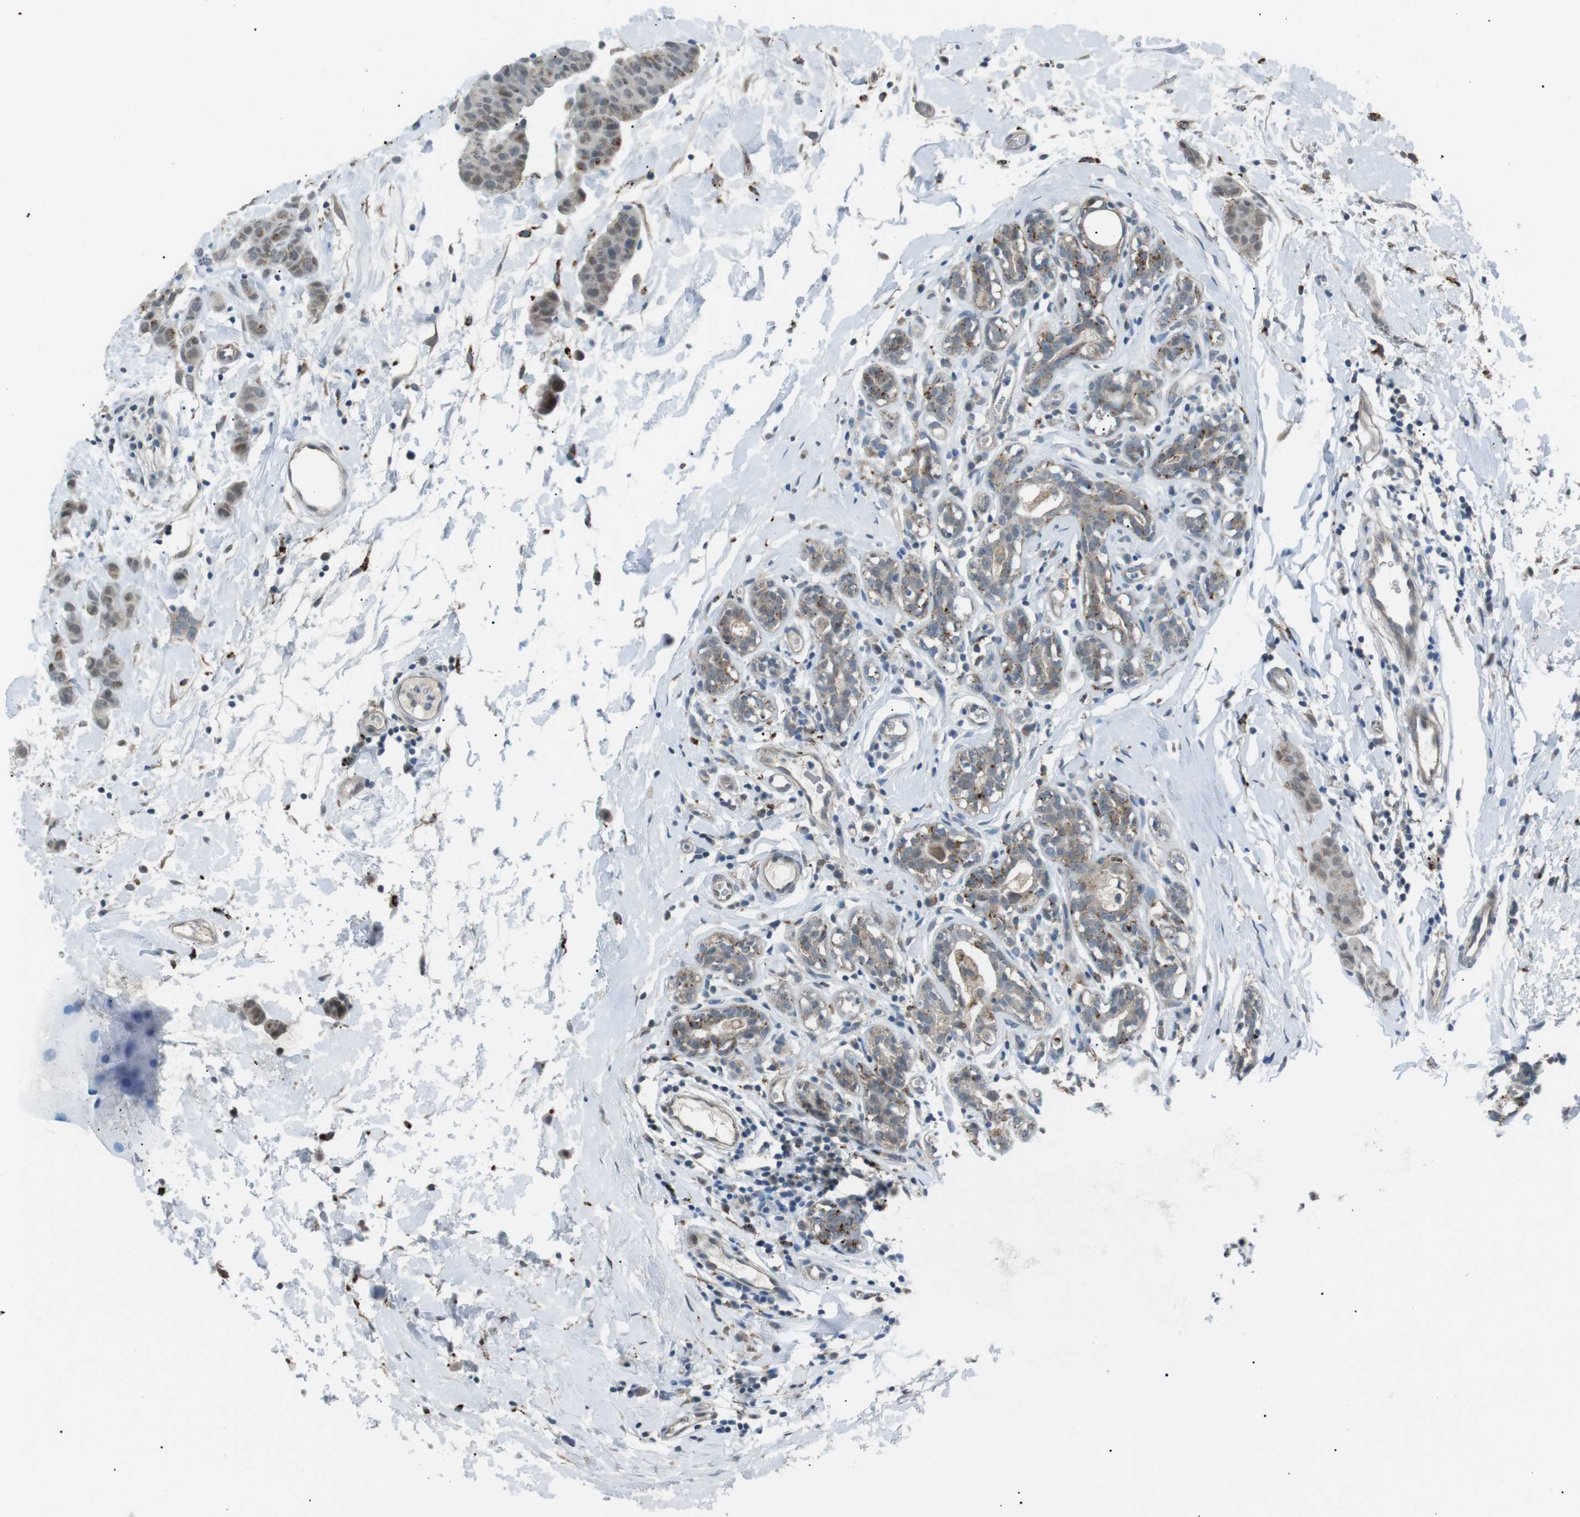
{"staining": {"intensity": "moderate", "quantity": "25%-75%", "location": "cytoplasmic/membranous"}, "tissue": "breast cancer", "cell_type": "Tumor cells", "image_type": "cancer", "snomed": [{"axis": "morphology", "description": "Normal tissue, NOS"}, {"axis": "morphology", "description": "Duct carcinoma"}, {"axis": "topography", "description": "Breast"}], "caption": "This is an image of immunohistochemistry staining of breast infiltrating ductal carcinoma, which shows moderate staining in the cytoplasmic/membranous of tumor cells.", "gene": "B4GALNT2", "patient": {"sex": "female", "age": 40}}